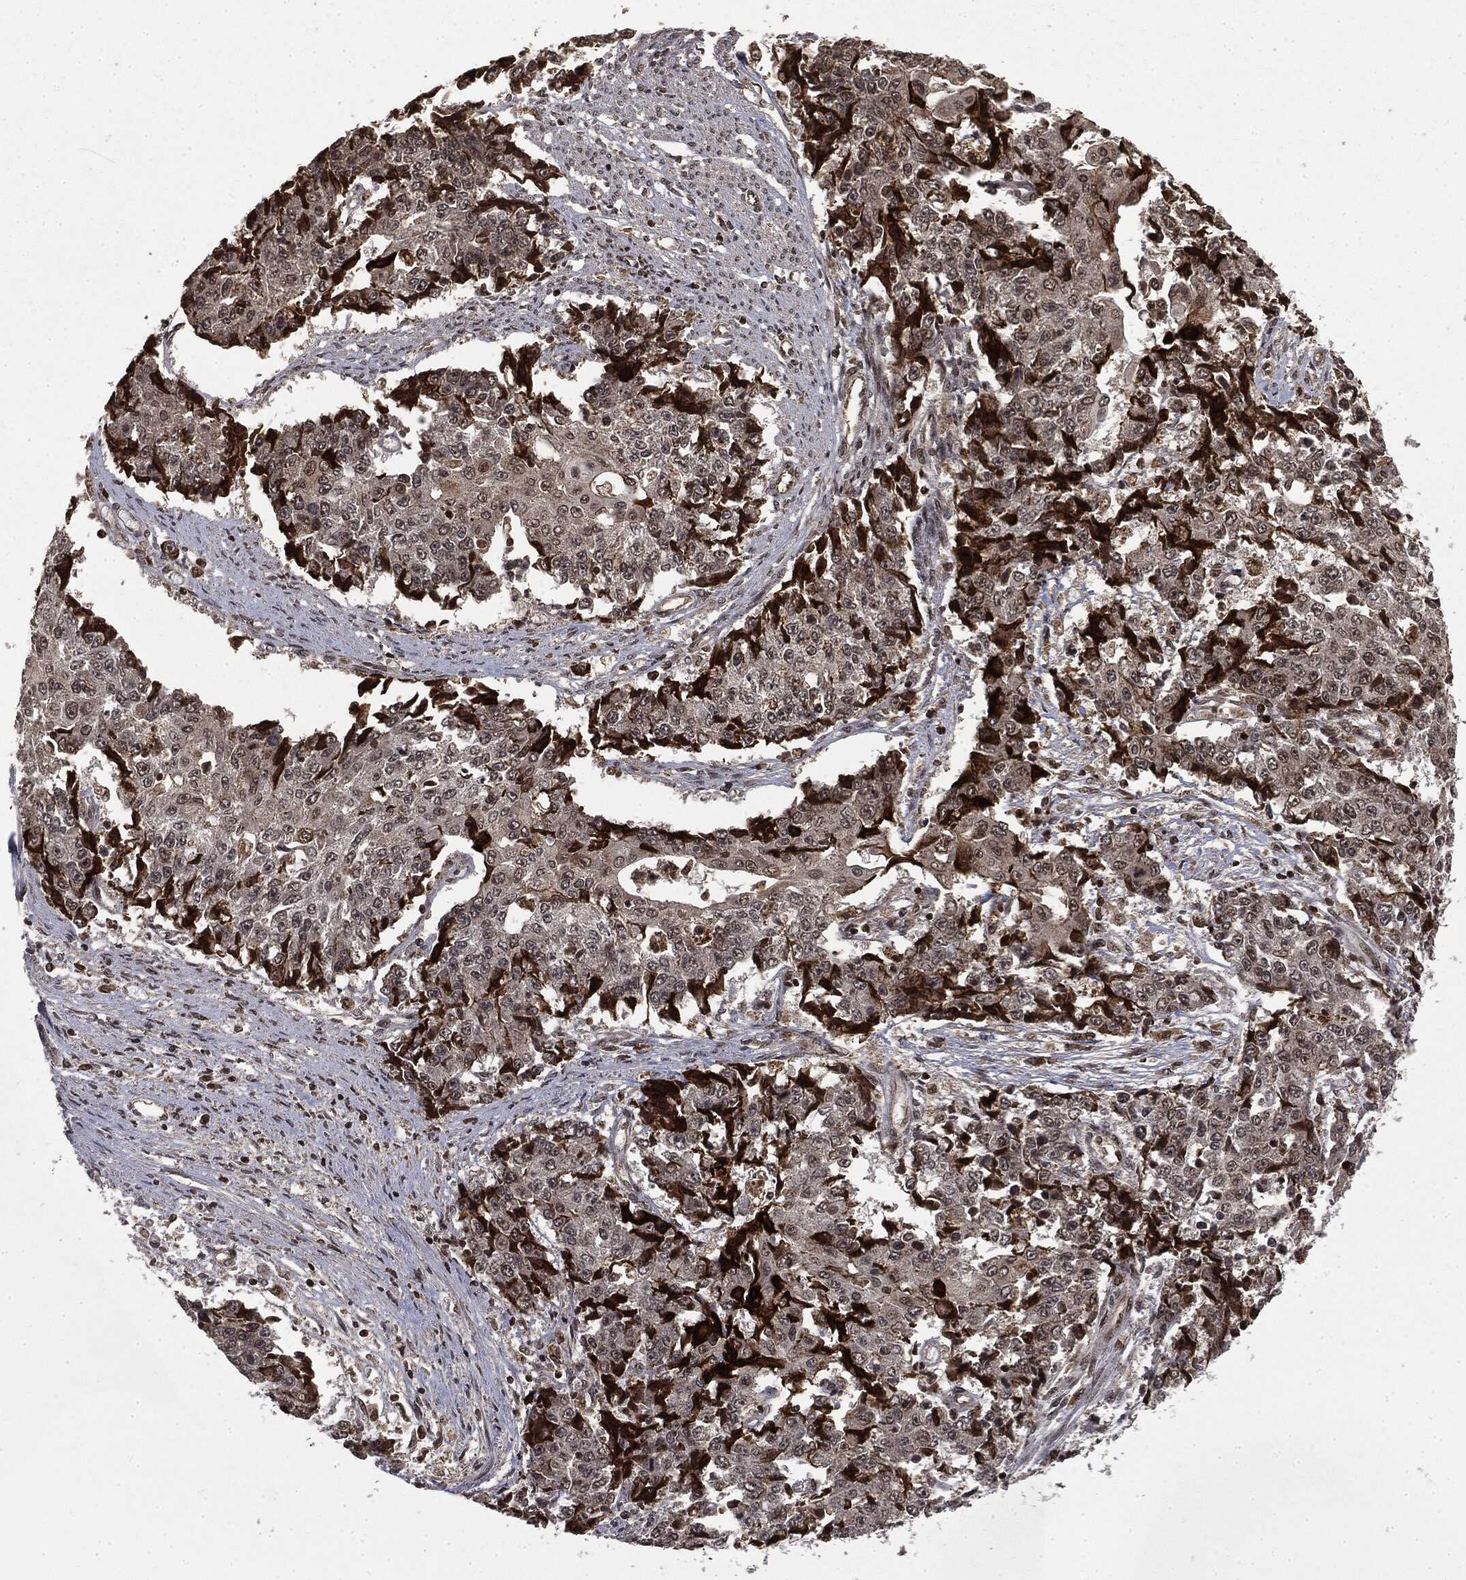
{"staining": {"intensity": "moderate", "quantity": "<25%", "location": "cytoplasmic/membranous,nuclear"}, "tissue": "ovarian cancer", "cell_type": "Tumor cells", "image_type": "cancer", "snomed": [{"axis": "morphology", "description": "Carcinoma, endometroid"}, {"axis": "topography", "description": "Ovary"}], "caption": "Immunohistochemical staining of human ovarian endometroid carcinoma shows moderate cytoplasmic/membranous and nuclear protein staining in about <25% of tumor cells.", "gene": "CTDP1", "patient": {"sex": "female", "age": 42}}